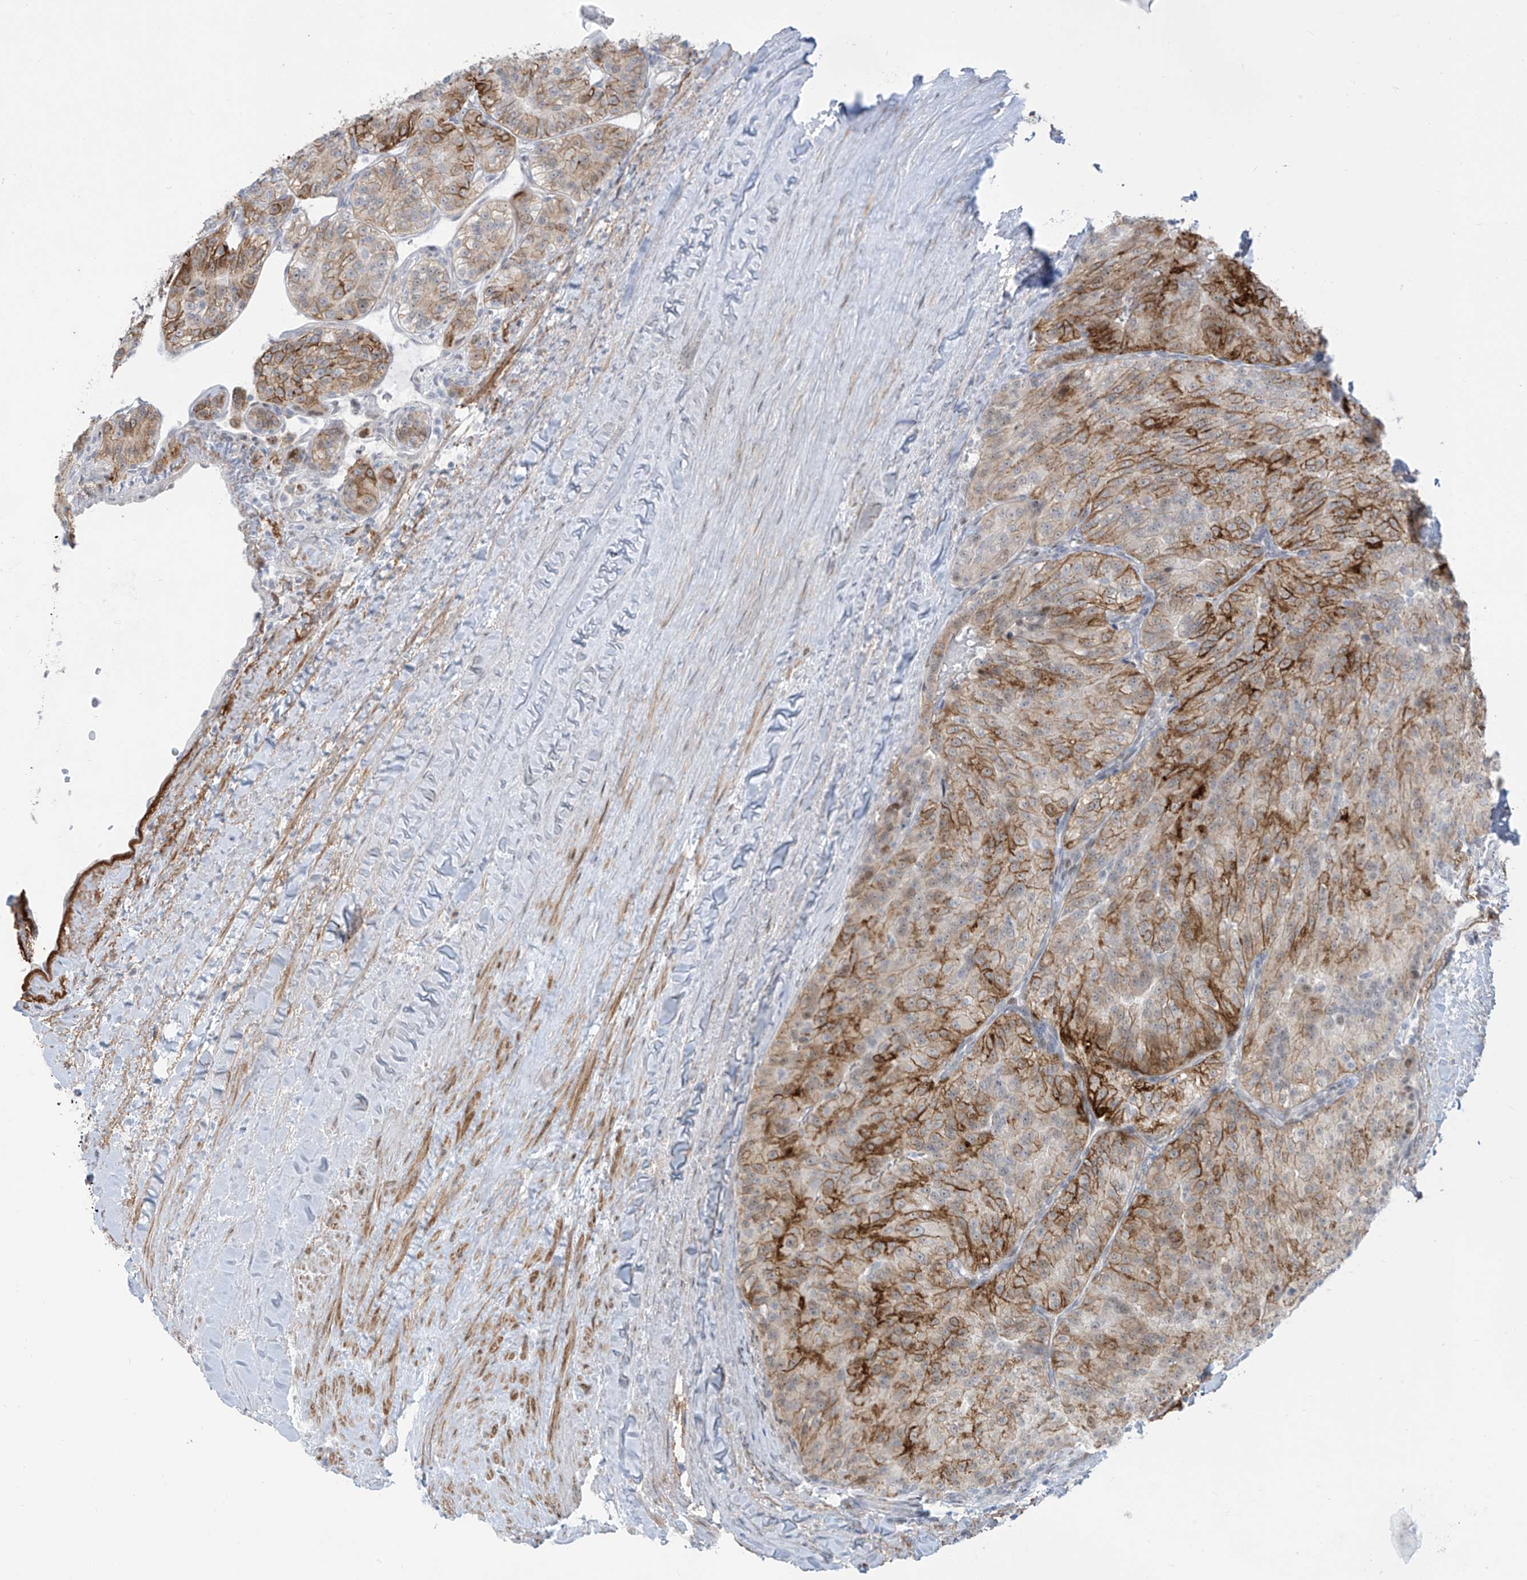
{"staining": {"intensity": "strong", "quantity": ">75%", "location": "cytoplasmic/membranous"}, "tissue": "renal cancer", "cell_type": "Tumor cells", "image_type": "cancer", "snomed": [{"axis": "morphology", "description": "Adenocarcinoma, NOS"}, {"axis": "topography", "description": "Kidney"}], "caption": "DAB (3,3'-diaminobenzidine) immunohistochemical staining of adenocarcinoma (renal) shows strong cytoplasmic/membranous protein expression in approximately >75% of tumor cells. (brown staining indicates protein expression, while blue staining denotes nuclei).", "gene": "LIN9", "patient": {"sex": "female", "age": 63}}